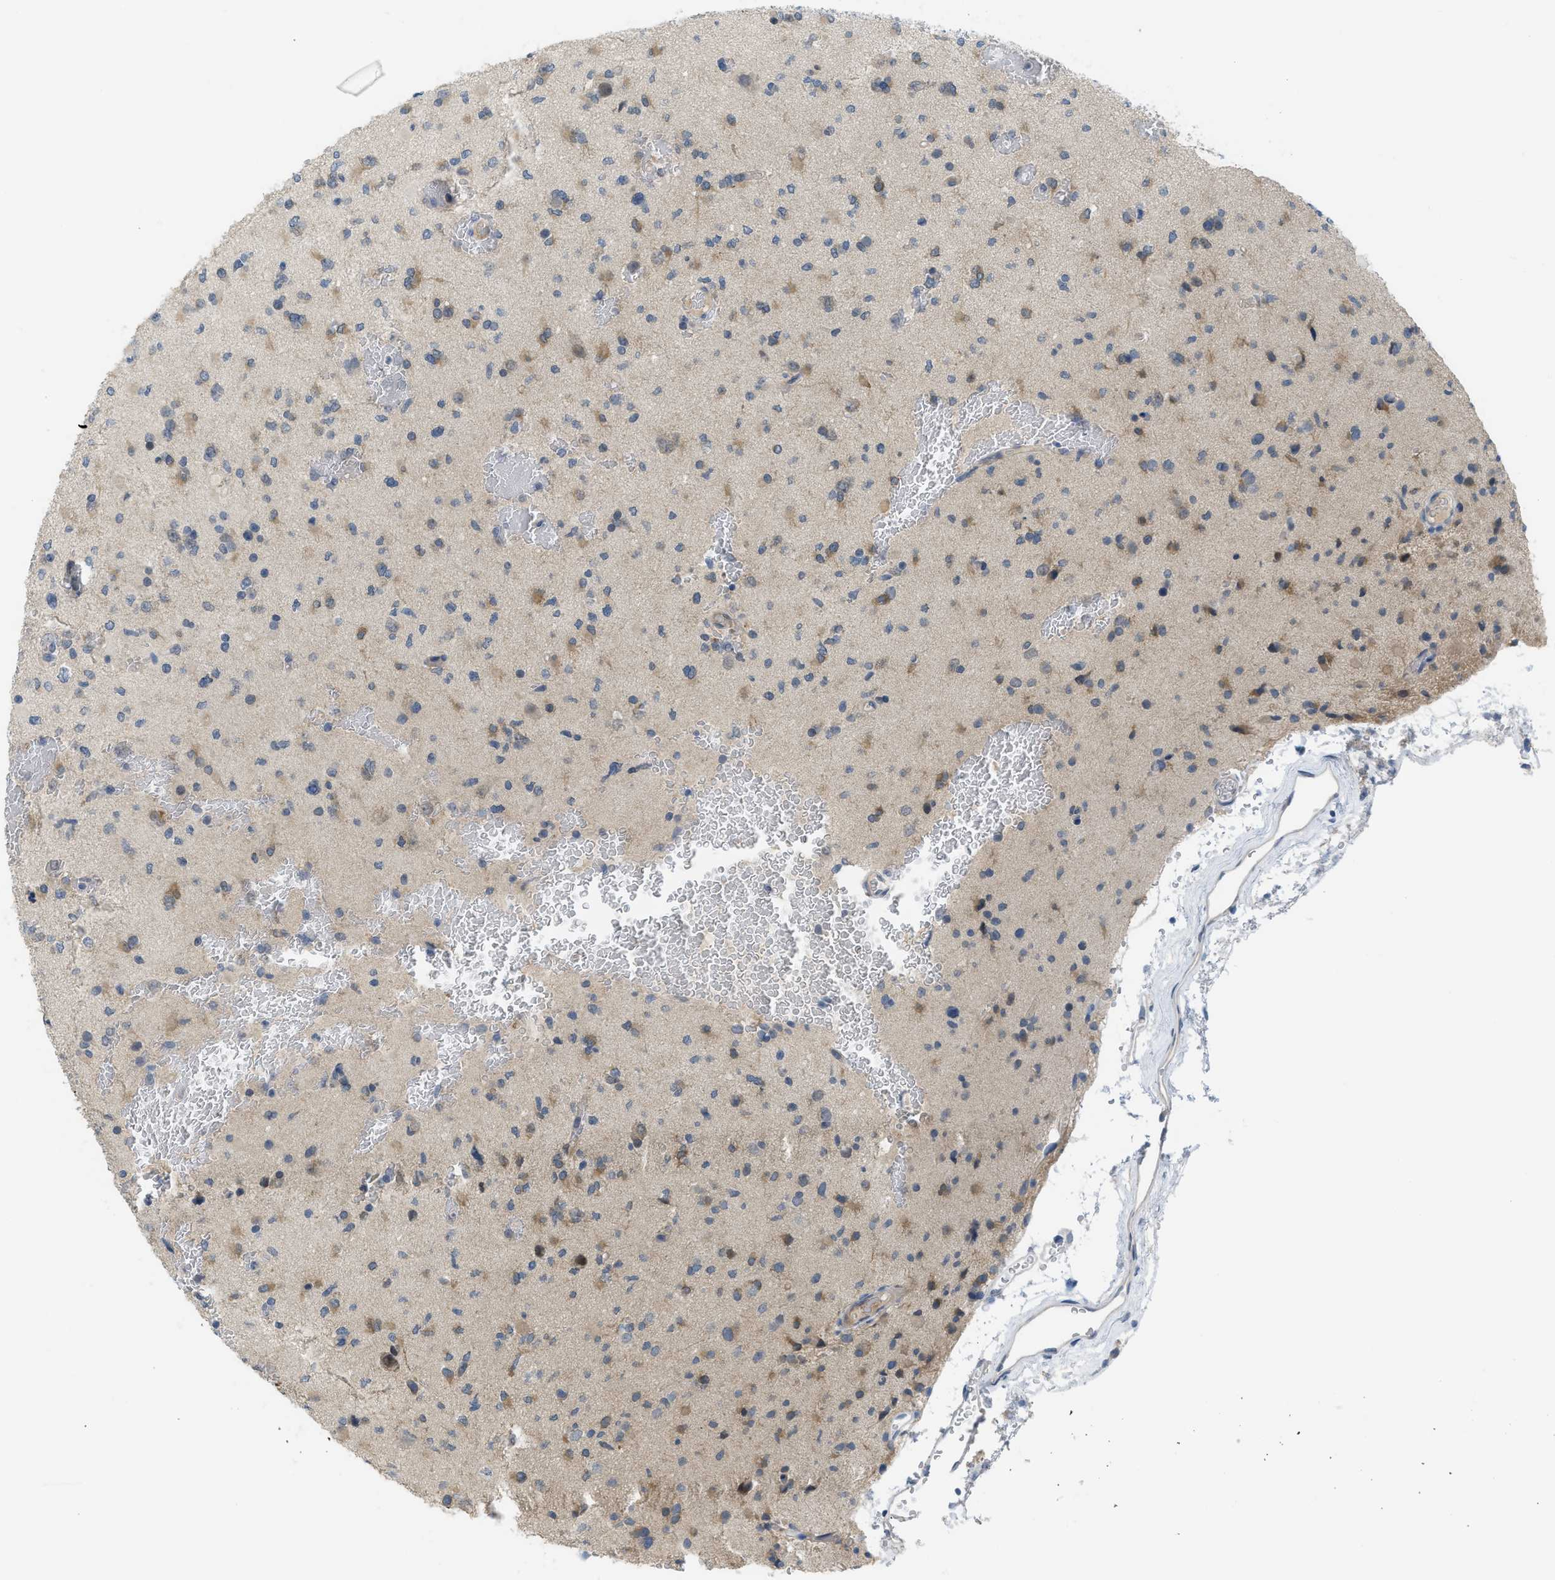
{"staining": {"intensity": "moderate", "quantity": "<25%", "location": "cytoplasmic/membranous"}, "tissue": "glioma", "cell_type": "Tumor cells", "image_type": "cancer", "snomed": [{"axis": "morphology", "description": "Glioma, malignant, Low grade"}, {"axis": "topography", "description": "Brain"}], "caption": "Immunohistochemical staining of human glioma reveals low levels of moderate cytoplasmic/membranous staining in approximately <25% of tumor cells.", "gene": "TNFAIP1", "patient": {"sex": "female", "age": 22}}